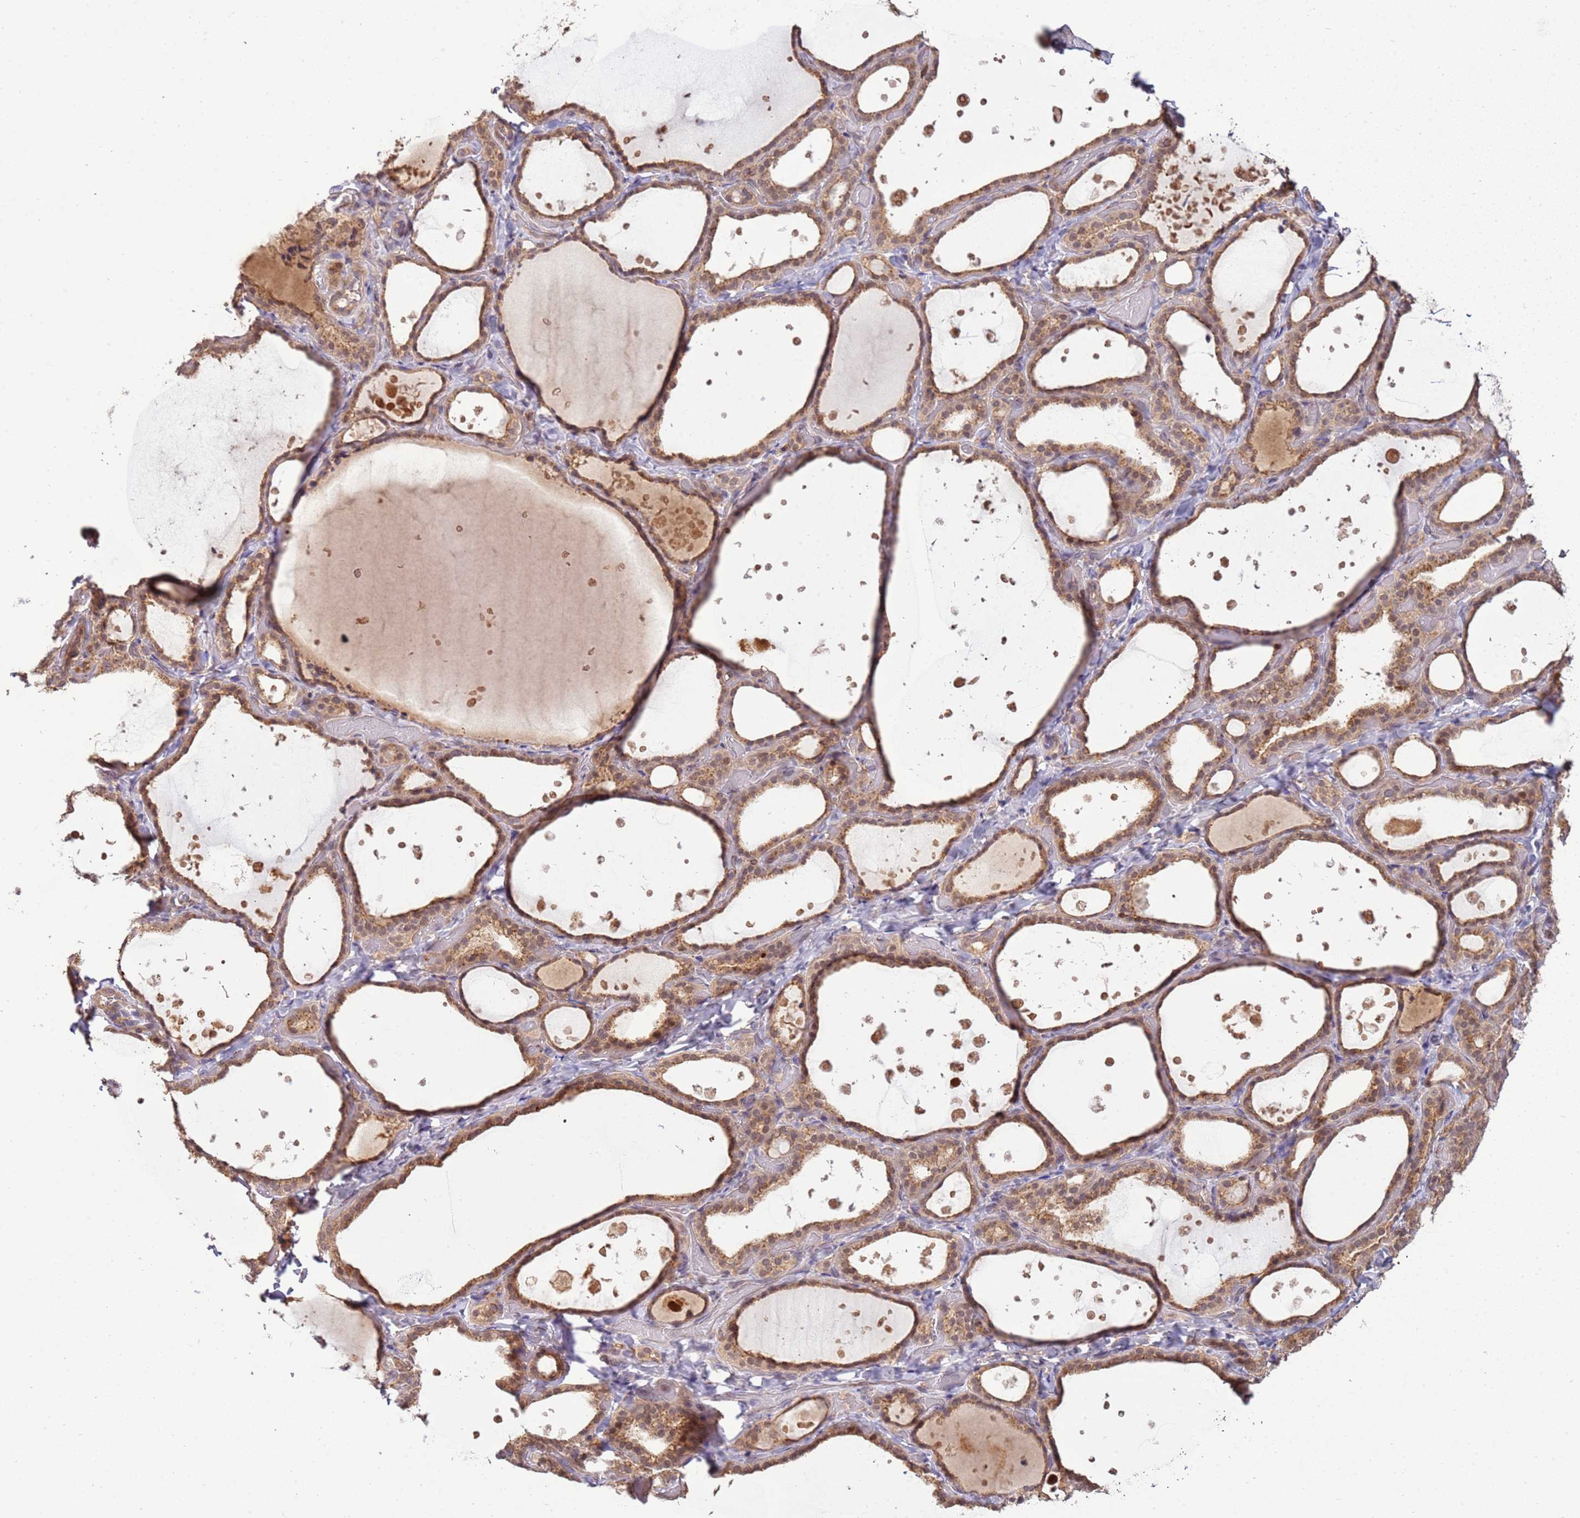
{"staining": {"intensity": "moderate", "quantity": ">75%", "location": "cytoplasmic/membranous"}, "tissue": "thyroid gland", "cell_type": "Glandular cells", "image_type": "normal", "snomed": [{"axis": "morphology", "description": "Normal tissue, NOS"}, {"axis": "topography", "description": "Thyroid gland"}], "caption": "Immunohistochemical staining of benign thyroid gland reveals moderate cytoplasmic/membranous protein staining in about >75% of glandular cells. (DAB IHC with brightfield microscopy, high magnification).", "gene": "ZNF624", "patient": {"sex": "female", "age": 44}}